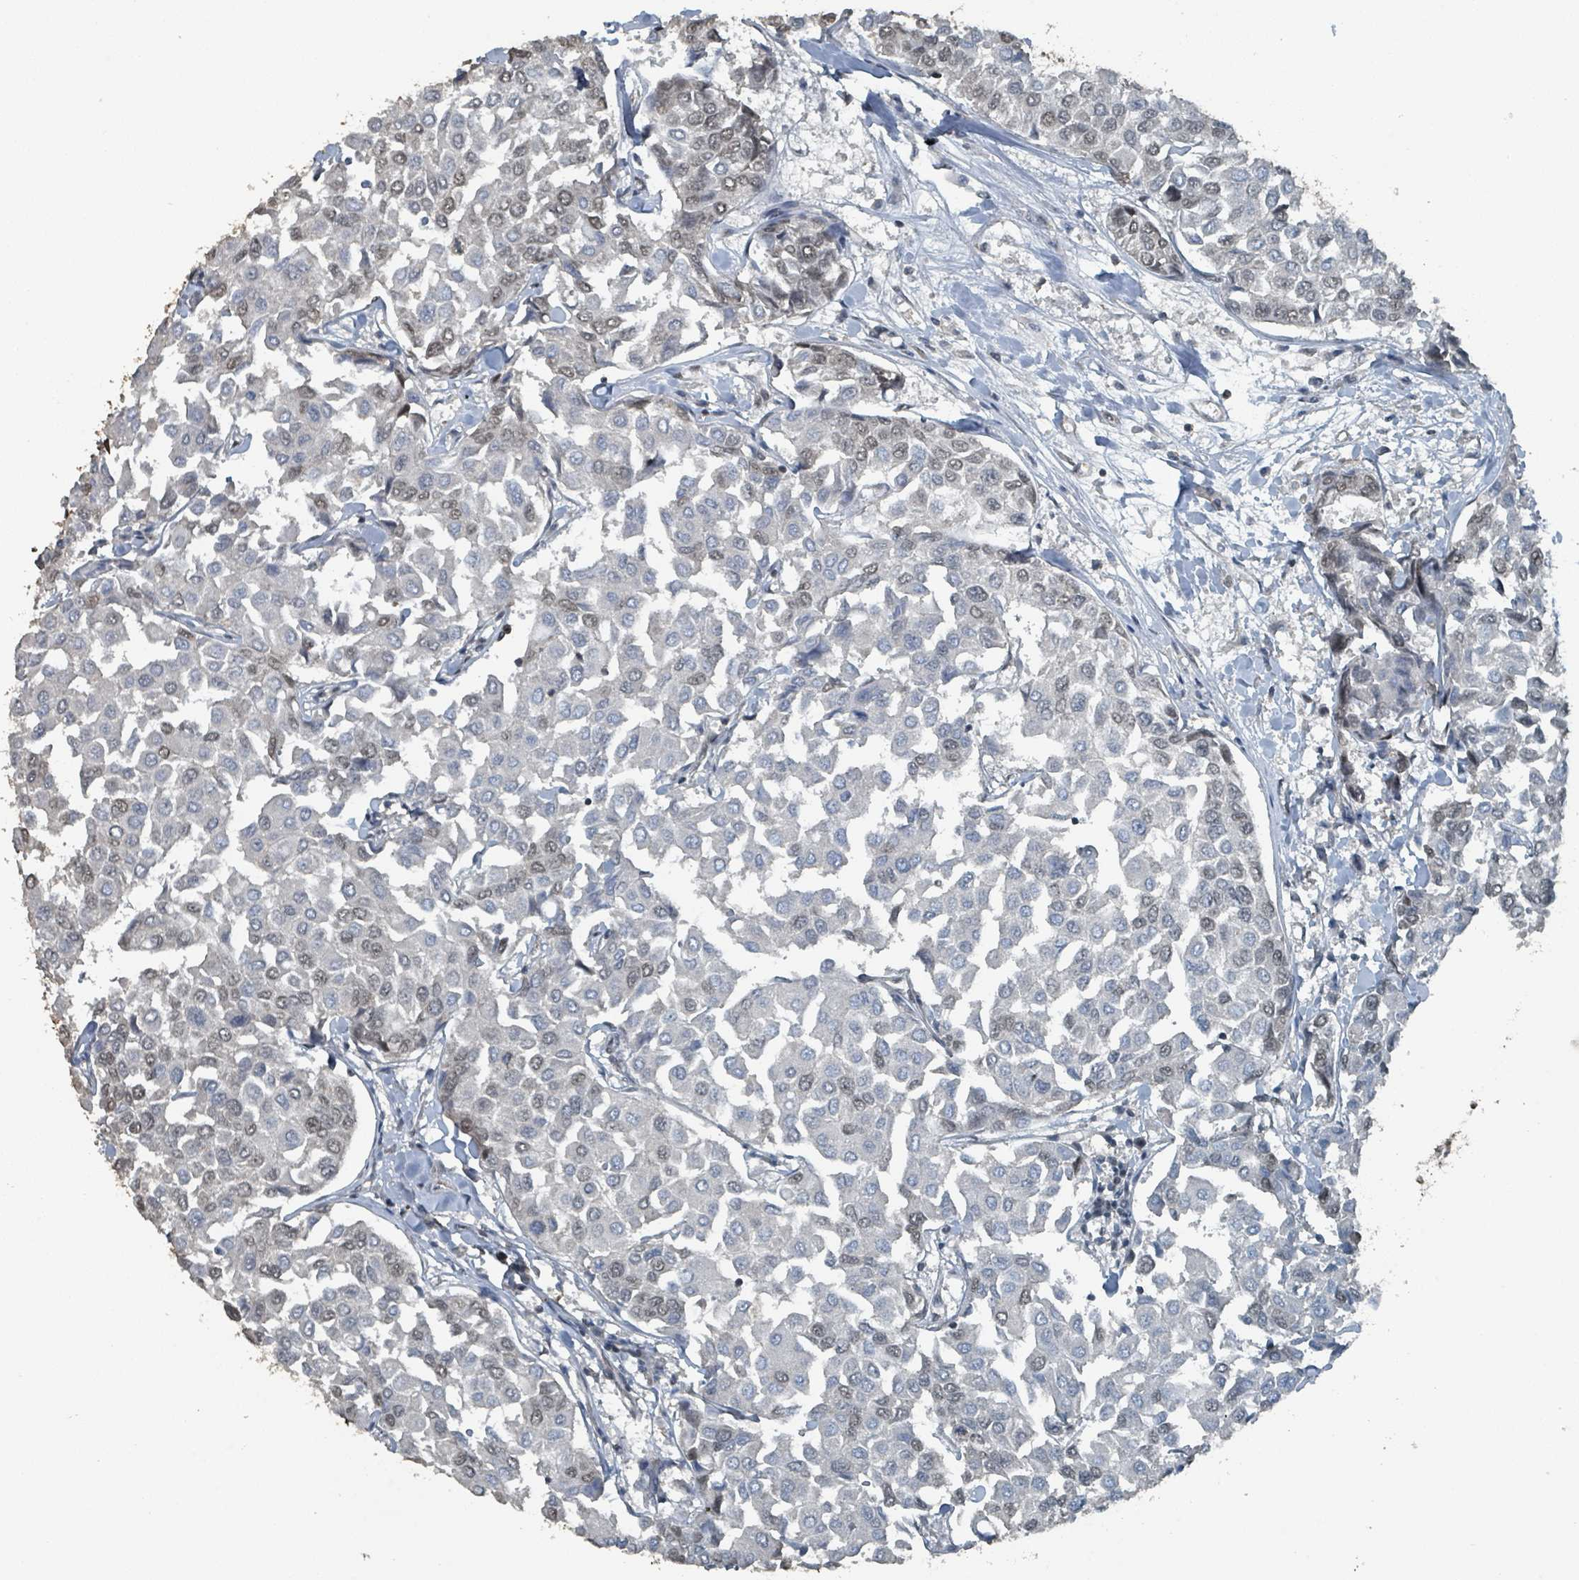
{"staining": {"intensity": "weak", "quantity": "25%-75%", "location": "nuclear"}, "tissue": "breast cancer", "cell_type": "Tumor cells", "image_type": "cancer", "snomed": [{"axis": "morphology", "description": "Duct carcinoma"}, {"axis": "topography", "description": "Breast"}], "caption": "Immunohistochemical staining of breast invasive ductal carcinoma displays weak nuclear protein expression in about 25%-75% of tumor cells. The staining is performed using DAB (3,3'-diaminobenzidine) brown chromogen to label protein expression. The nuclei are counter-stained blue using hematoxylin.", "gene": "PHIP", "patient": {"sex": "female", "age": 55}}